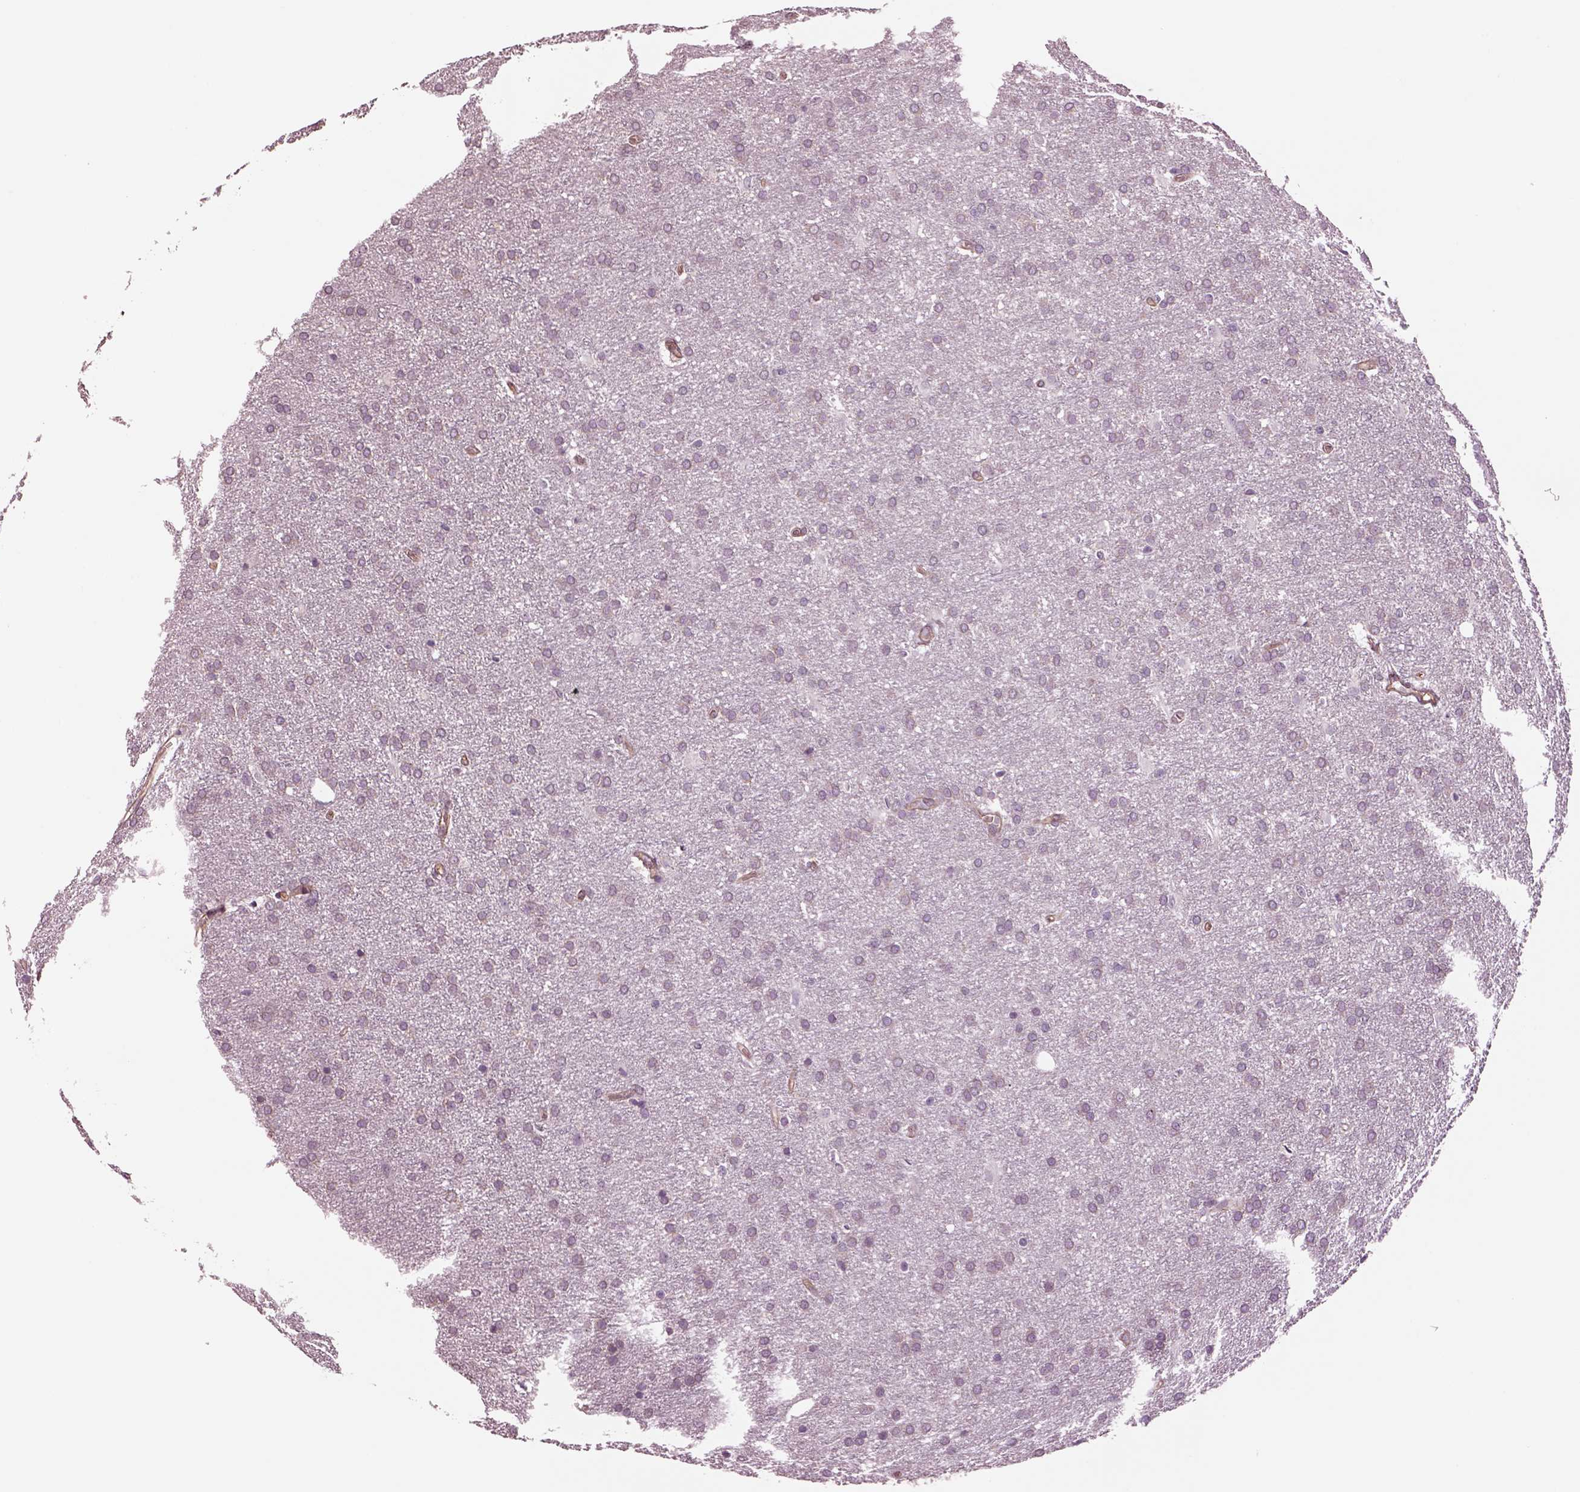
{"staining": {"intensity": "negative", "quantity": "none", "location": "none"}, "tissue": "glioma", "cell_type": "Tumor cells", "image_type": "cancer", "snomed": [{"axis": "morphology", "description": "Glioma, malignant, Low grade"}, {"axis": "topography", "description": "Brain"}], "caption": "The histopathology image reveals no significant staining in tumor cells of glioma.", "gene": "HTR1B", "patient": {"sex": "female", "age": 32}}